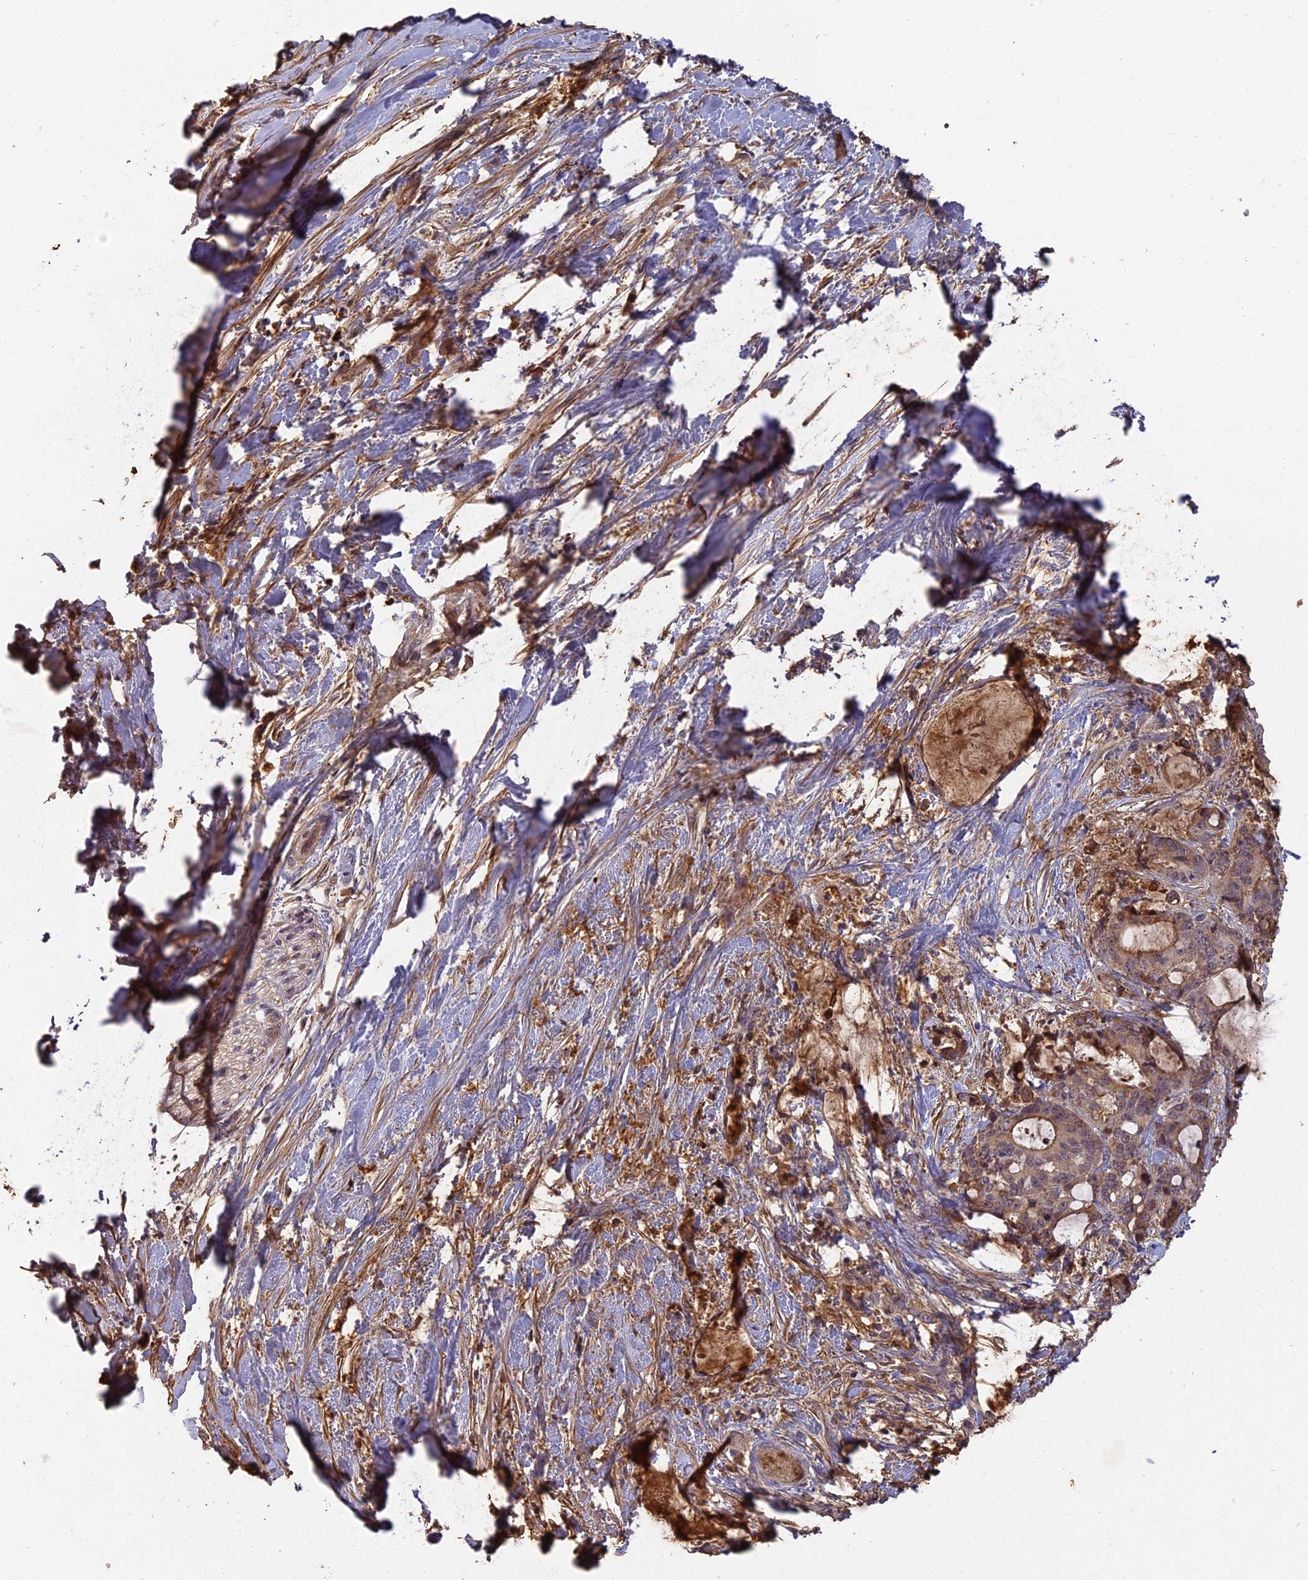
{"staining": {"intensity": "moderate", "quantity": "25%-75%", "location": "cytoplasmic/membranous"}, "tissue": "liver cancer", "cell_type": "Tumor cells", "image_type": "cancer", "snomed": [{"axis": "morphology", "description": "Normal tissue, NOS"}, {"axis": "morphology", "description": "Cholangiocarcinoma"}, {"axis": "topography", "description": "Liver"}, {"axis": "topography", "description": "Peripheral nerve tissue"}], "caption": "The photomicrograph displays staining of liver cancer (cholangiocarcinoma), revealing moderate cytoplasmic/membranous protein expression (brown color) within tumor cells.", "gene": "ERMAP", "patient": {"sex": "female", "age": 73}}